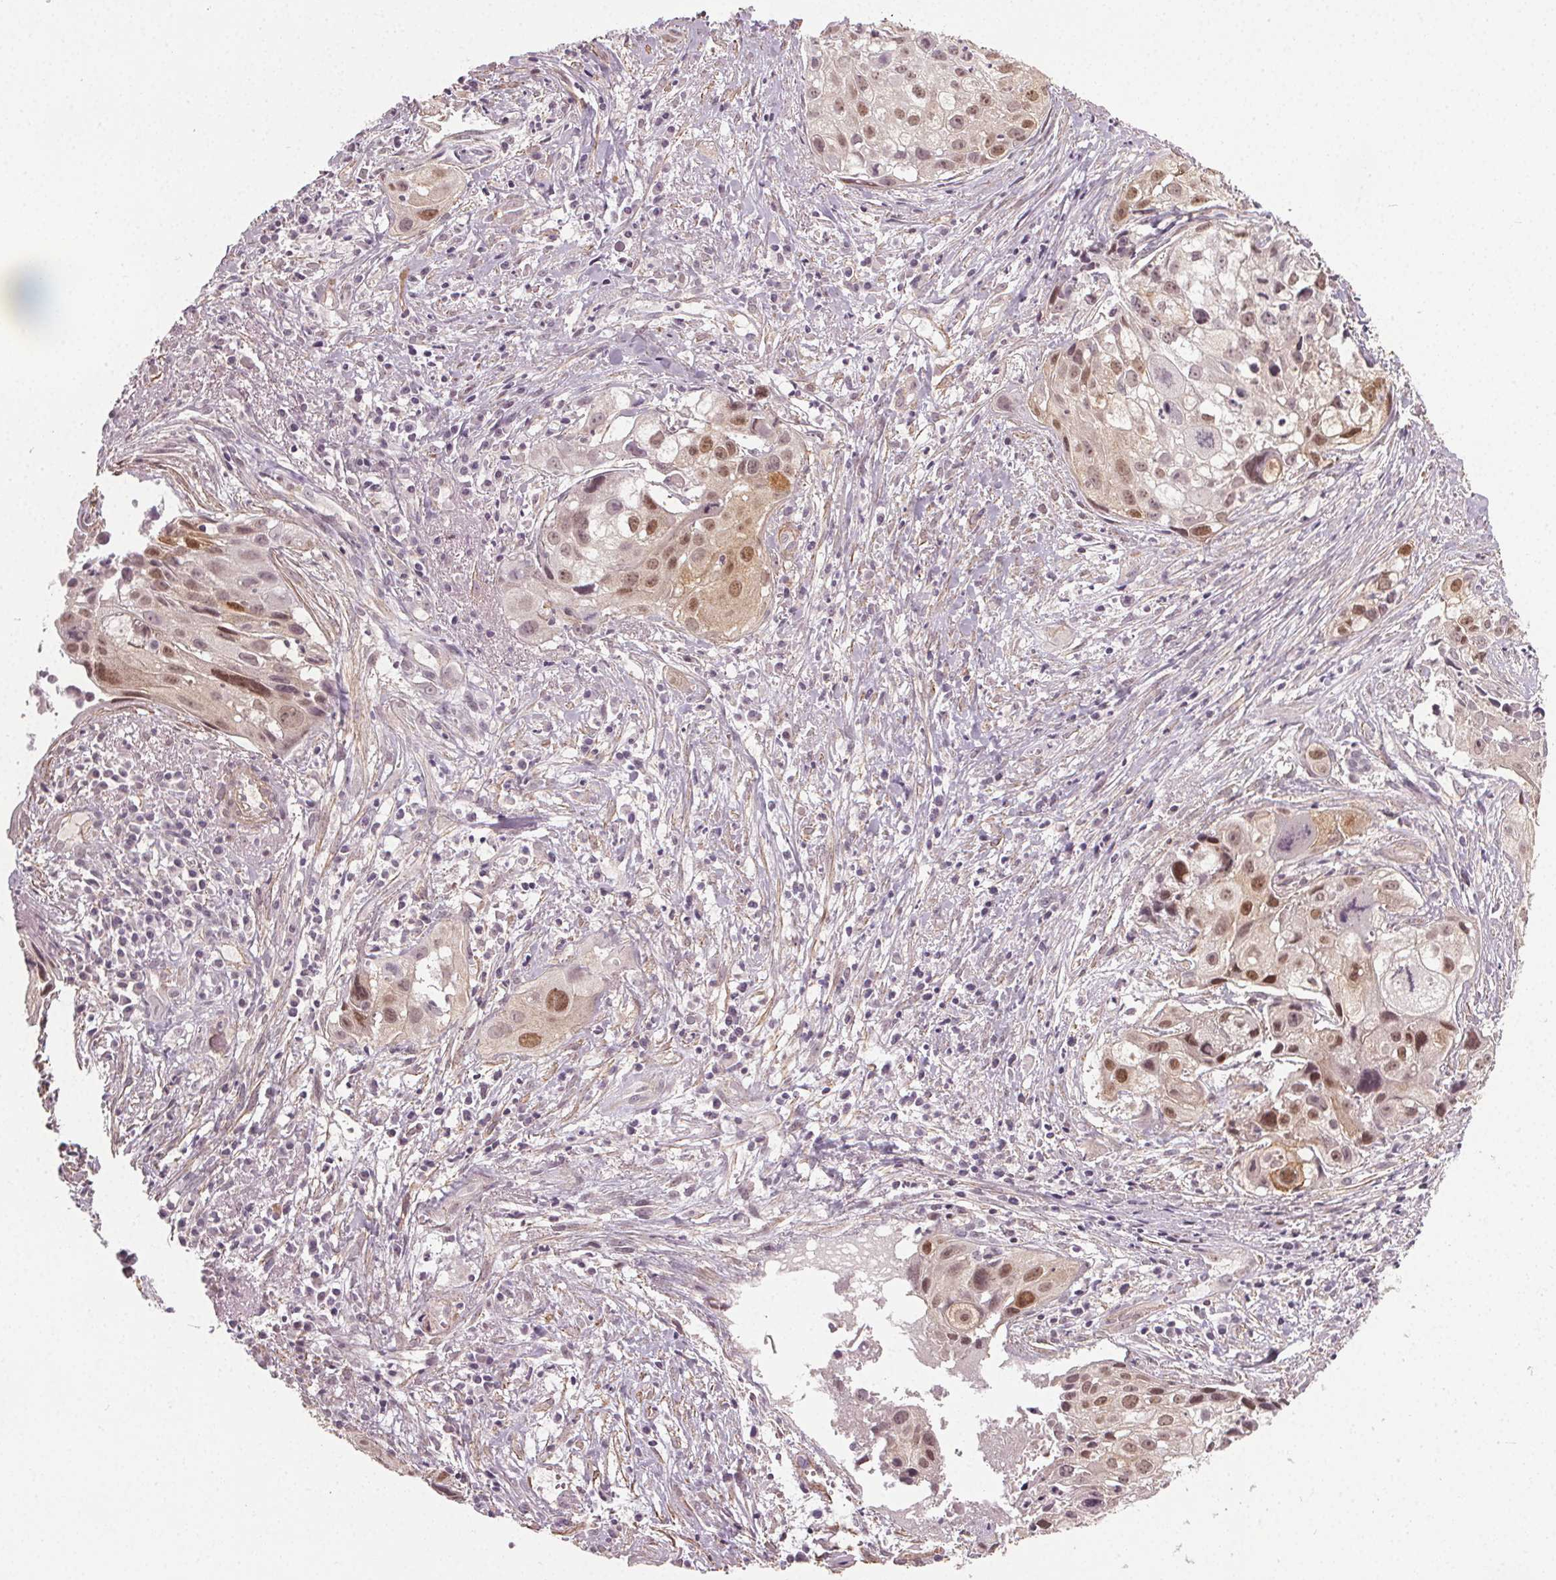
{"staining": {"intensity": "moderate", "quantity": ">75%", "location": "nuclear"}, "tissue": "cervical cancer", "cell_type": "Tumor cells", "image_type": "cancer", "snomed": [{"axis": "morphology", "description": "Squamous cell carcinoma, NOS"}, {"axis": "topography", "description": "Cervix"}], "caption": "Protein staining displays moderate nuclear positivity in approximately >75% of tumor cells in cervical cancer (squamous cell carcinoma).", "gene": "PKP1", "patient": {"sex": "female", "age": 53}}